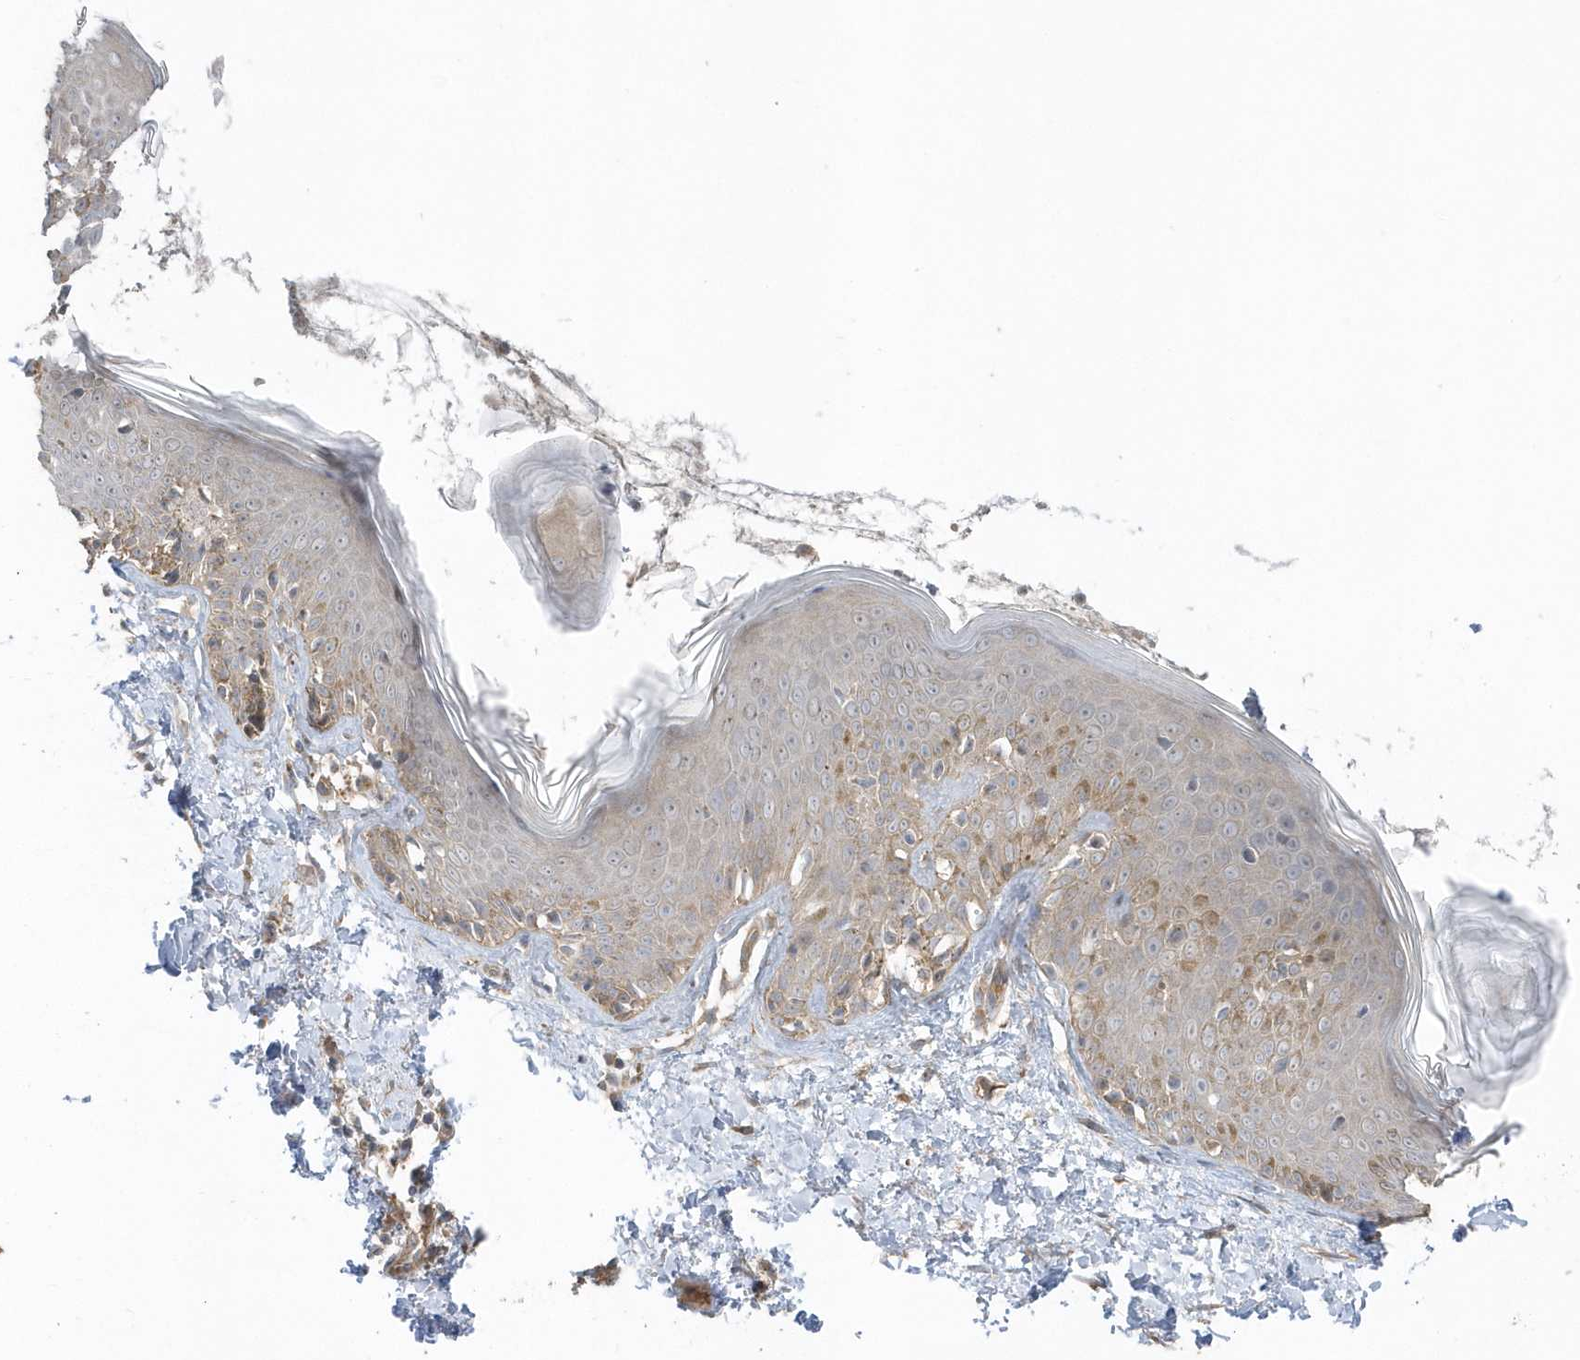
{"staining": {"intensity": "weak", "quantity": ">75%", "location": "cytoplasmic/membranous"}, "tissue": "skin", "cell_type": "Fibroblasts", "image_type": "normal", "snomed": [{"axis": "morphology", "description": "Normal tissue, NOS"}, {"axis": "topography", "description": "Skin"}], "caption": "Protein expression analysis of normal human skin reveals weak cytoplasmic/membranous staining in about >75% of fibroblasts.", "gene": "ACTR1A", "patient": {"sex": "male", "age": 37}}